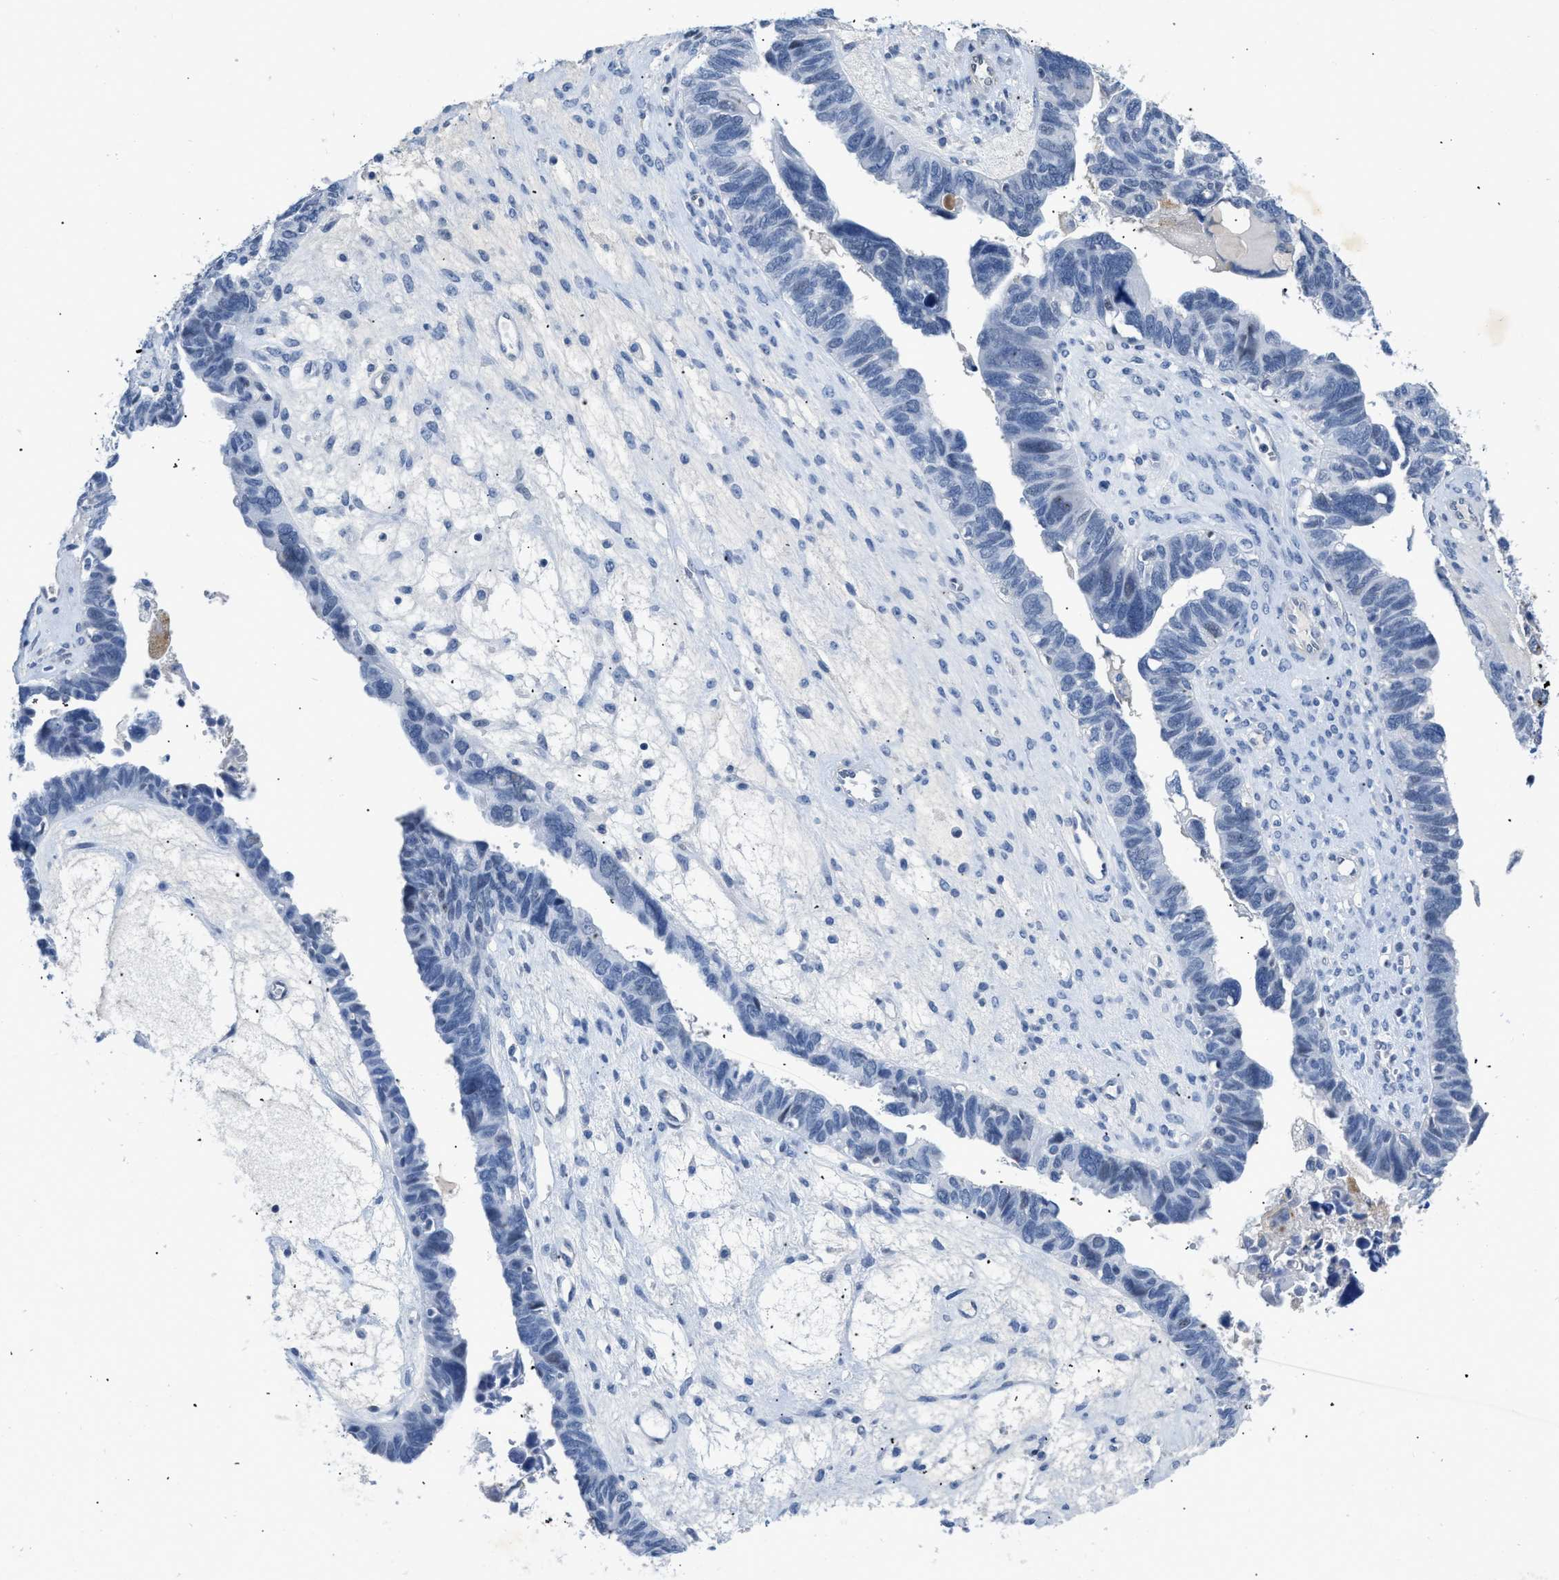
{"staining": {"intensity": "negative", "quantity": "none", "location": "none"}, "tissue": "ovarian cancer", "cell_type": "Tumor cells", "image_type": "cancer", "snomed": [{"axis": "morphology", "description": "Cystadenocarcinoma, serous, NOS"}, {"axis": "topography", "description": "Ovary"}], "caption": "The image exhibits no staining of tumor cells in ovarian serous cystadenocarcinoma. (DAB immunohistochemistry (IHC), high magnification).", "gene": "BOLL", "patient": {"sex": "female", "age": 79}}